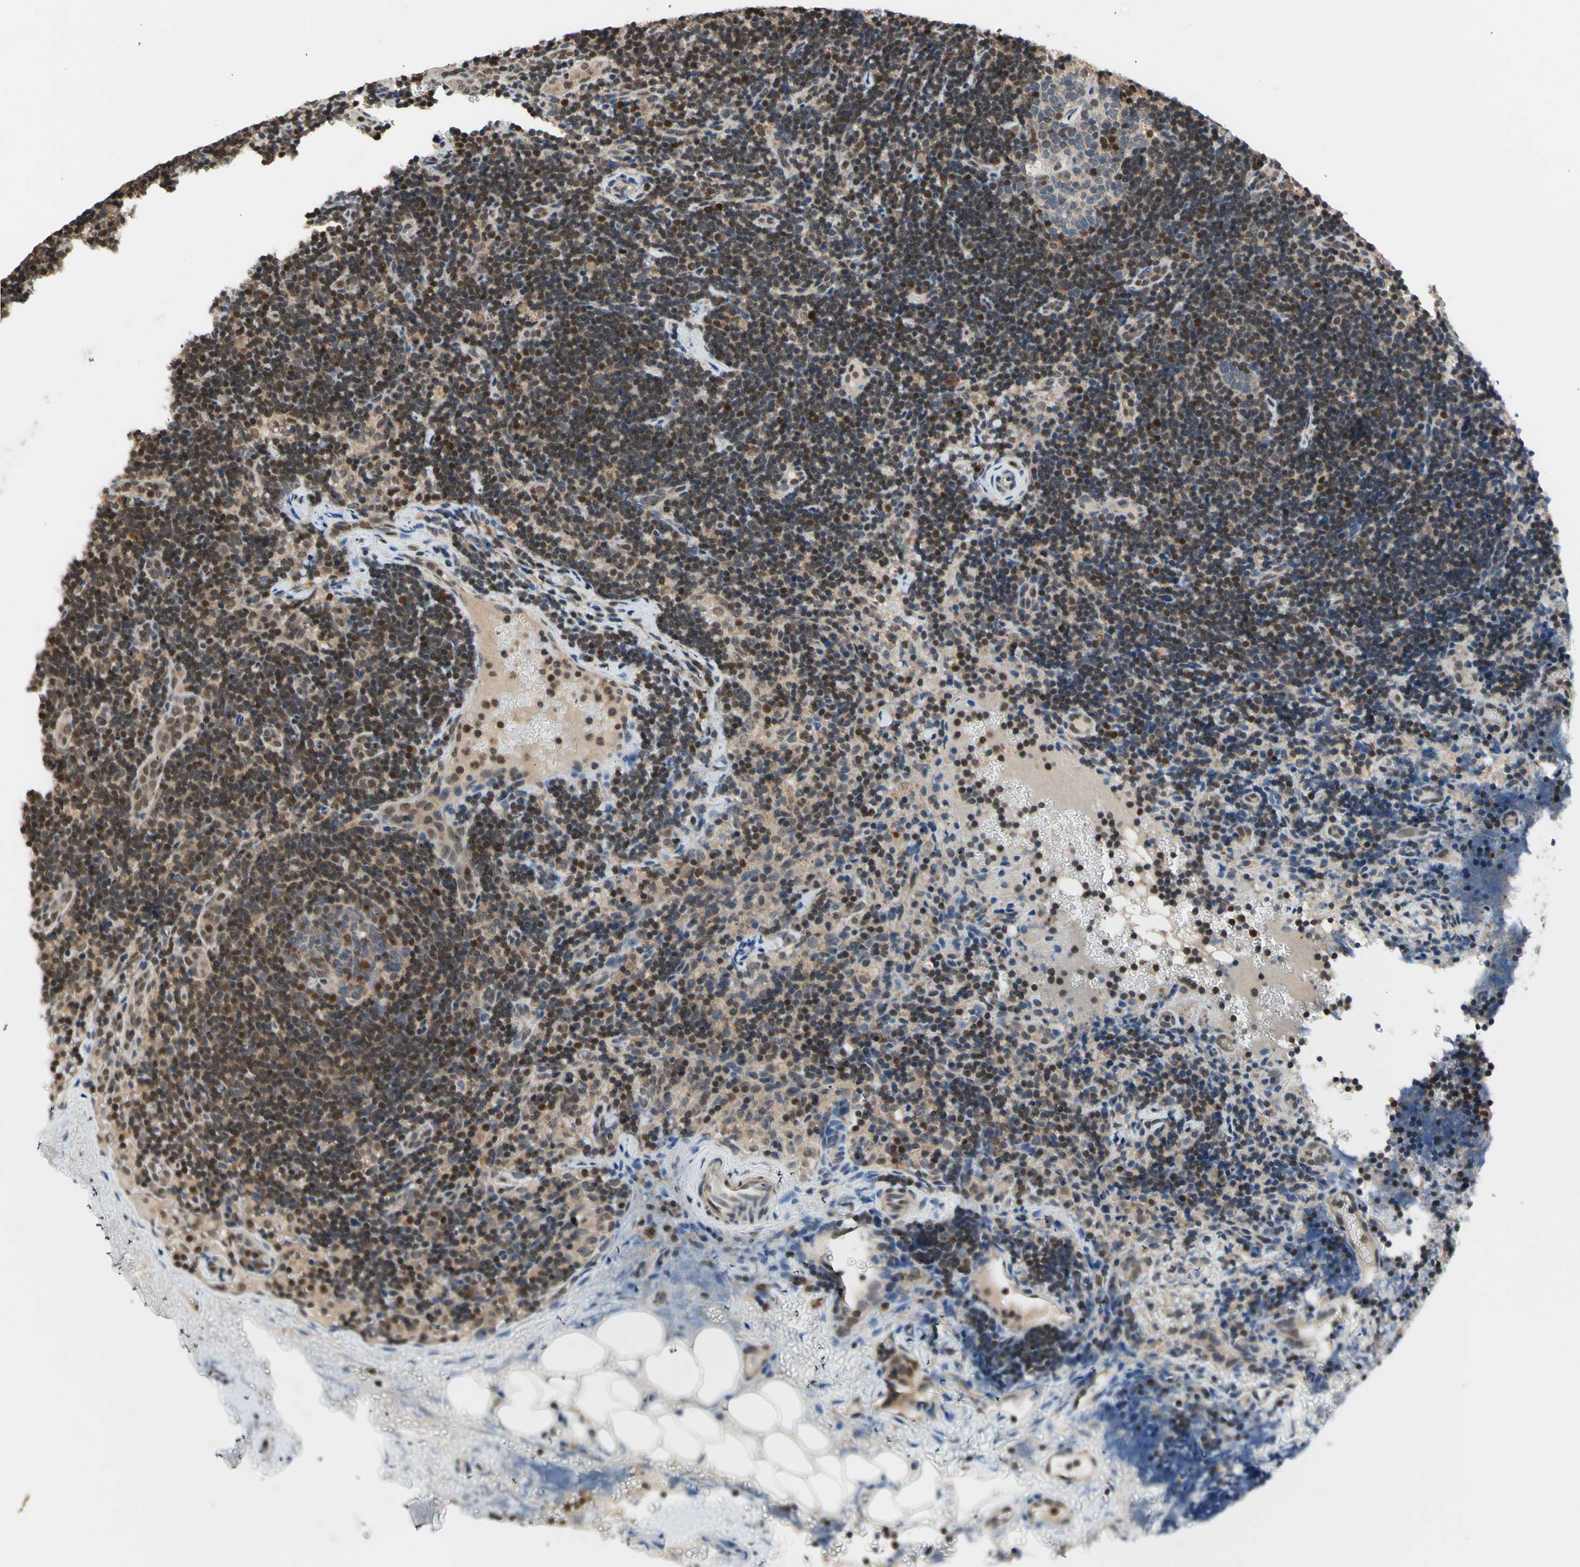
{"staining": {"intensity": "moderate", "quantity": "25%-75%", "location": "nuclear"}, "tissue": "lymph node", "cell_type": "Germinal center cells", "image_type": "normal", "snomed": [{"axis": "morphology", "description": "Normal tissue, NOS"}, {"axis": "topography", "description": "Lymph node"}], "caption": "The histopathology image displays staining of benign lymph node, revealing moderate nuclear protein staining (brown color) within germinal center cells.", "gene": "GSR", "patient": {"sex": "female", "age": 14}}